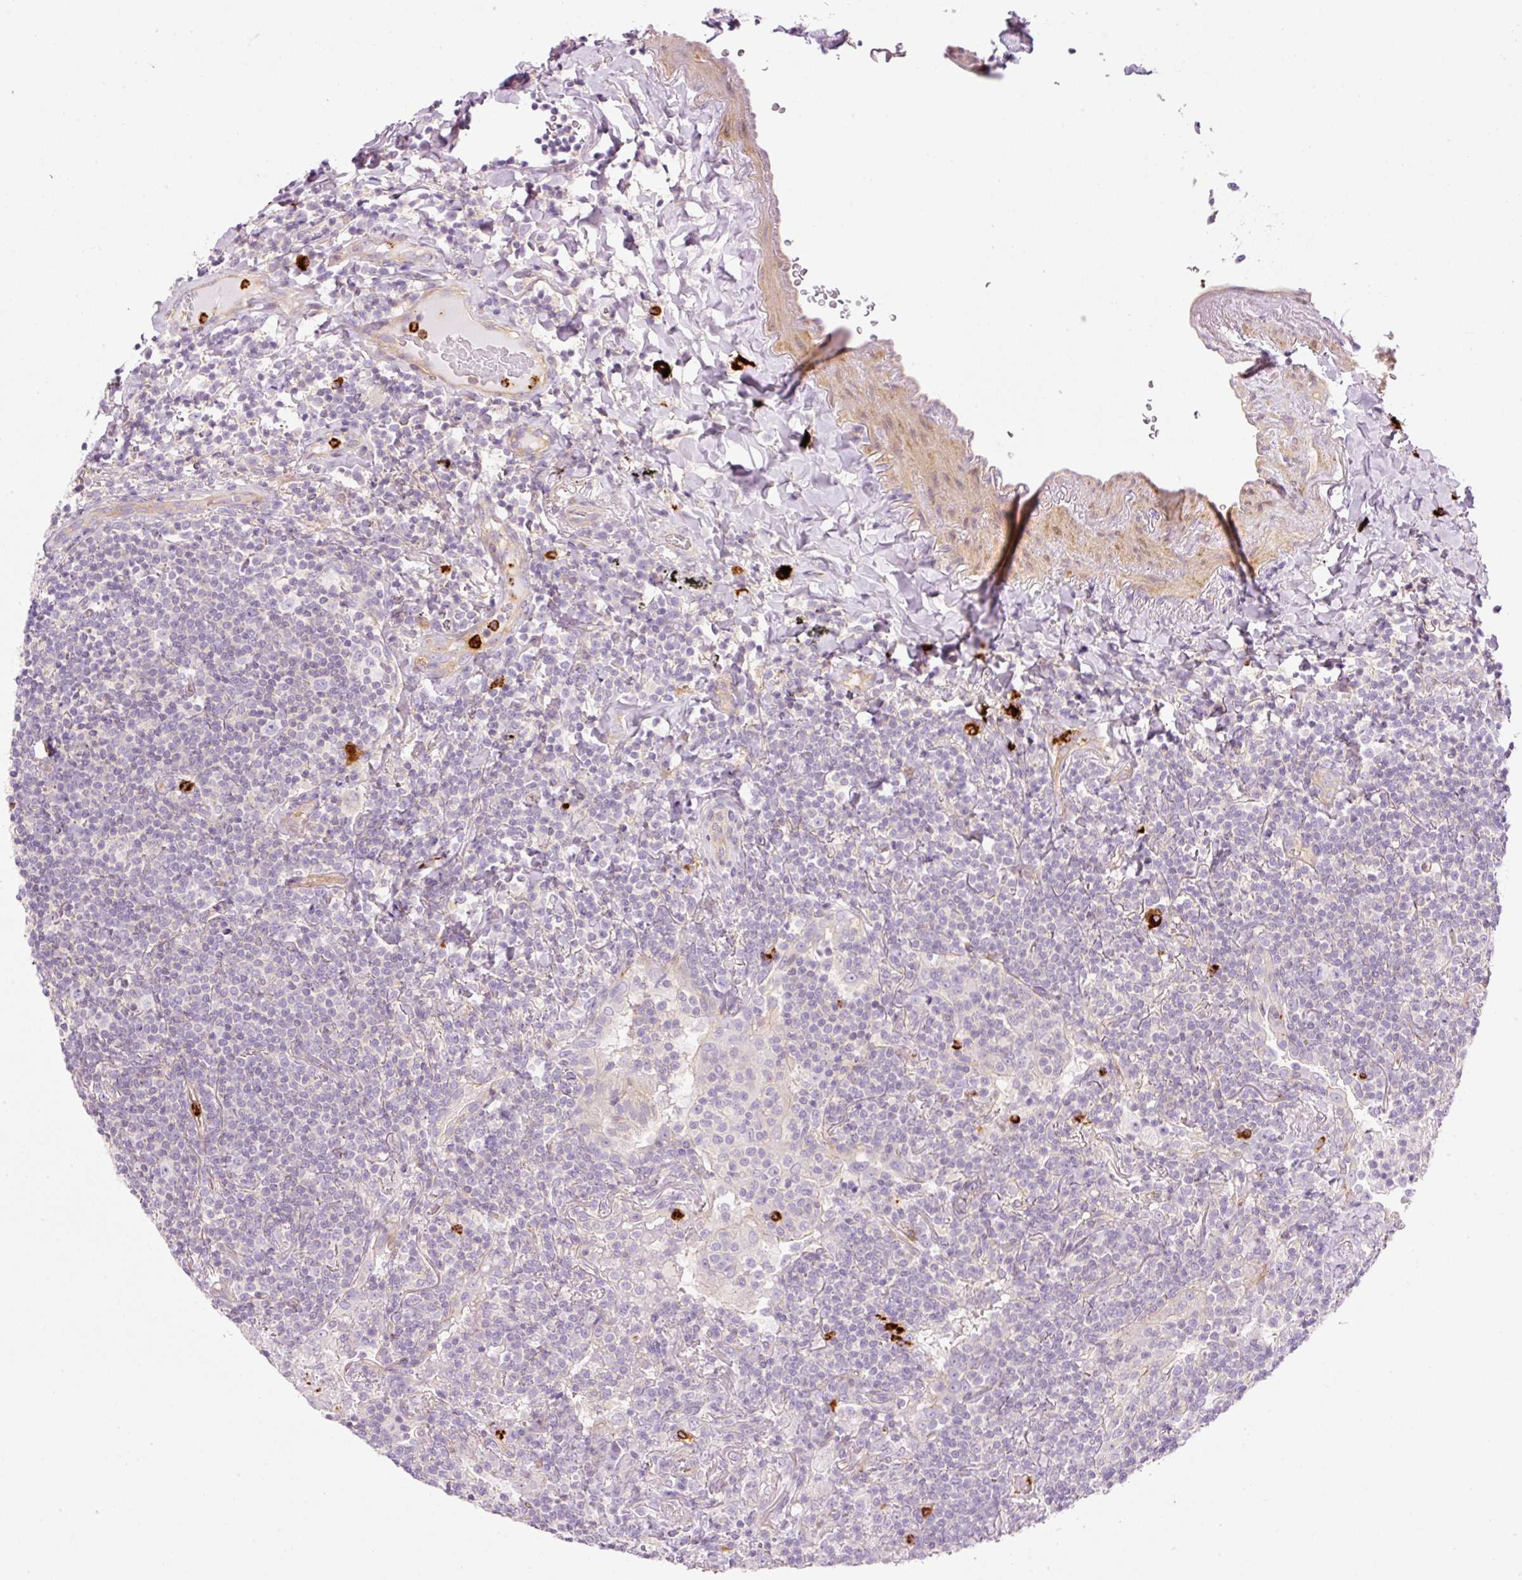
{"staining": {"intensity": "negative", "quantity": "none", "location": "none"}, "tissue": "lymphoma", "cell_type": "Tumor cells", "image_type": "cancer", "snomed": [{"axis": "morphology", "description": "Malignant lymphoma, non-Hodgkin's type, Low grade"}, {"axis": "topography", "description": "Lung"}], "caption": "Immunohistochemical staining of human malignant lymphoma, non-Hodgkin's type (low-grade) reveals no significant expression in tumor cells.", "gene": "MAP3K3", "patient": {"sex": "female", "age": 71}}